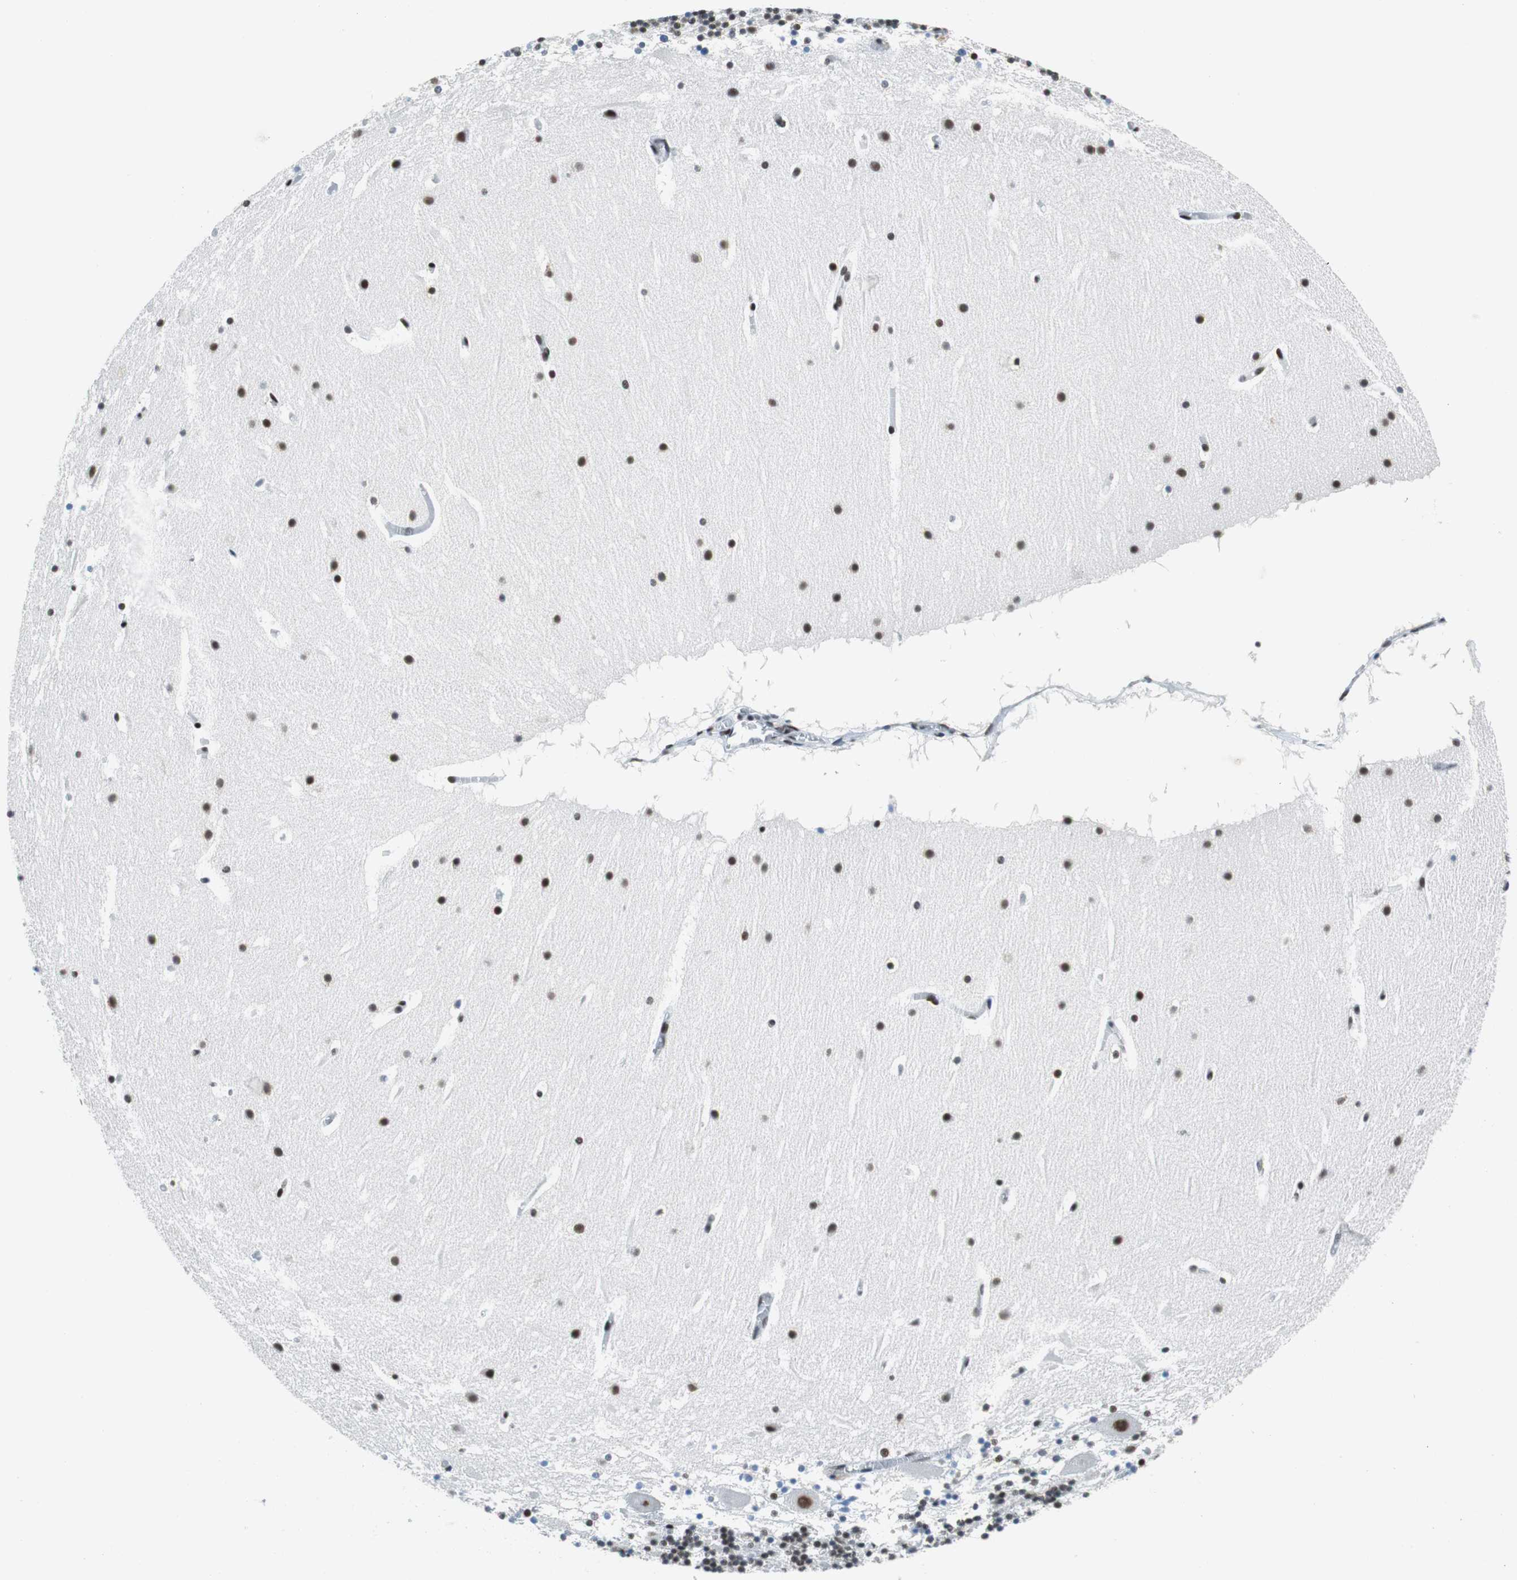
{"staining": {"intensity": "strong", "quantity": ">75%", "location": "nuclear"}, "tissue": "cerebellum", "cell_type": "Cells in granular layer", "image_type": "normal", "snomed": [{"axis": "morphology", "description": "Normal tissue, NOS"}, {"axis": "topography", "description": "Cerebellum"}], "caption": "Immunohistochemistry (IHC) (DAB (3,3'-diaminobenzidine)) staining of unremarkable human cerebellum reveals strong nuclear protein staining in about >75% of cells in granular layer. (brown staining indicates protein expression, while blue staining denotes nuclei).", "gene": "HDAC3", "patient": {"sex": "male", "age": 45}}